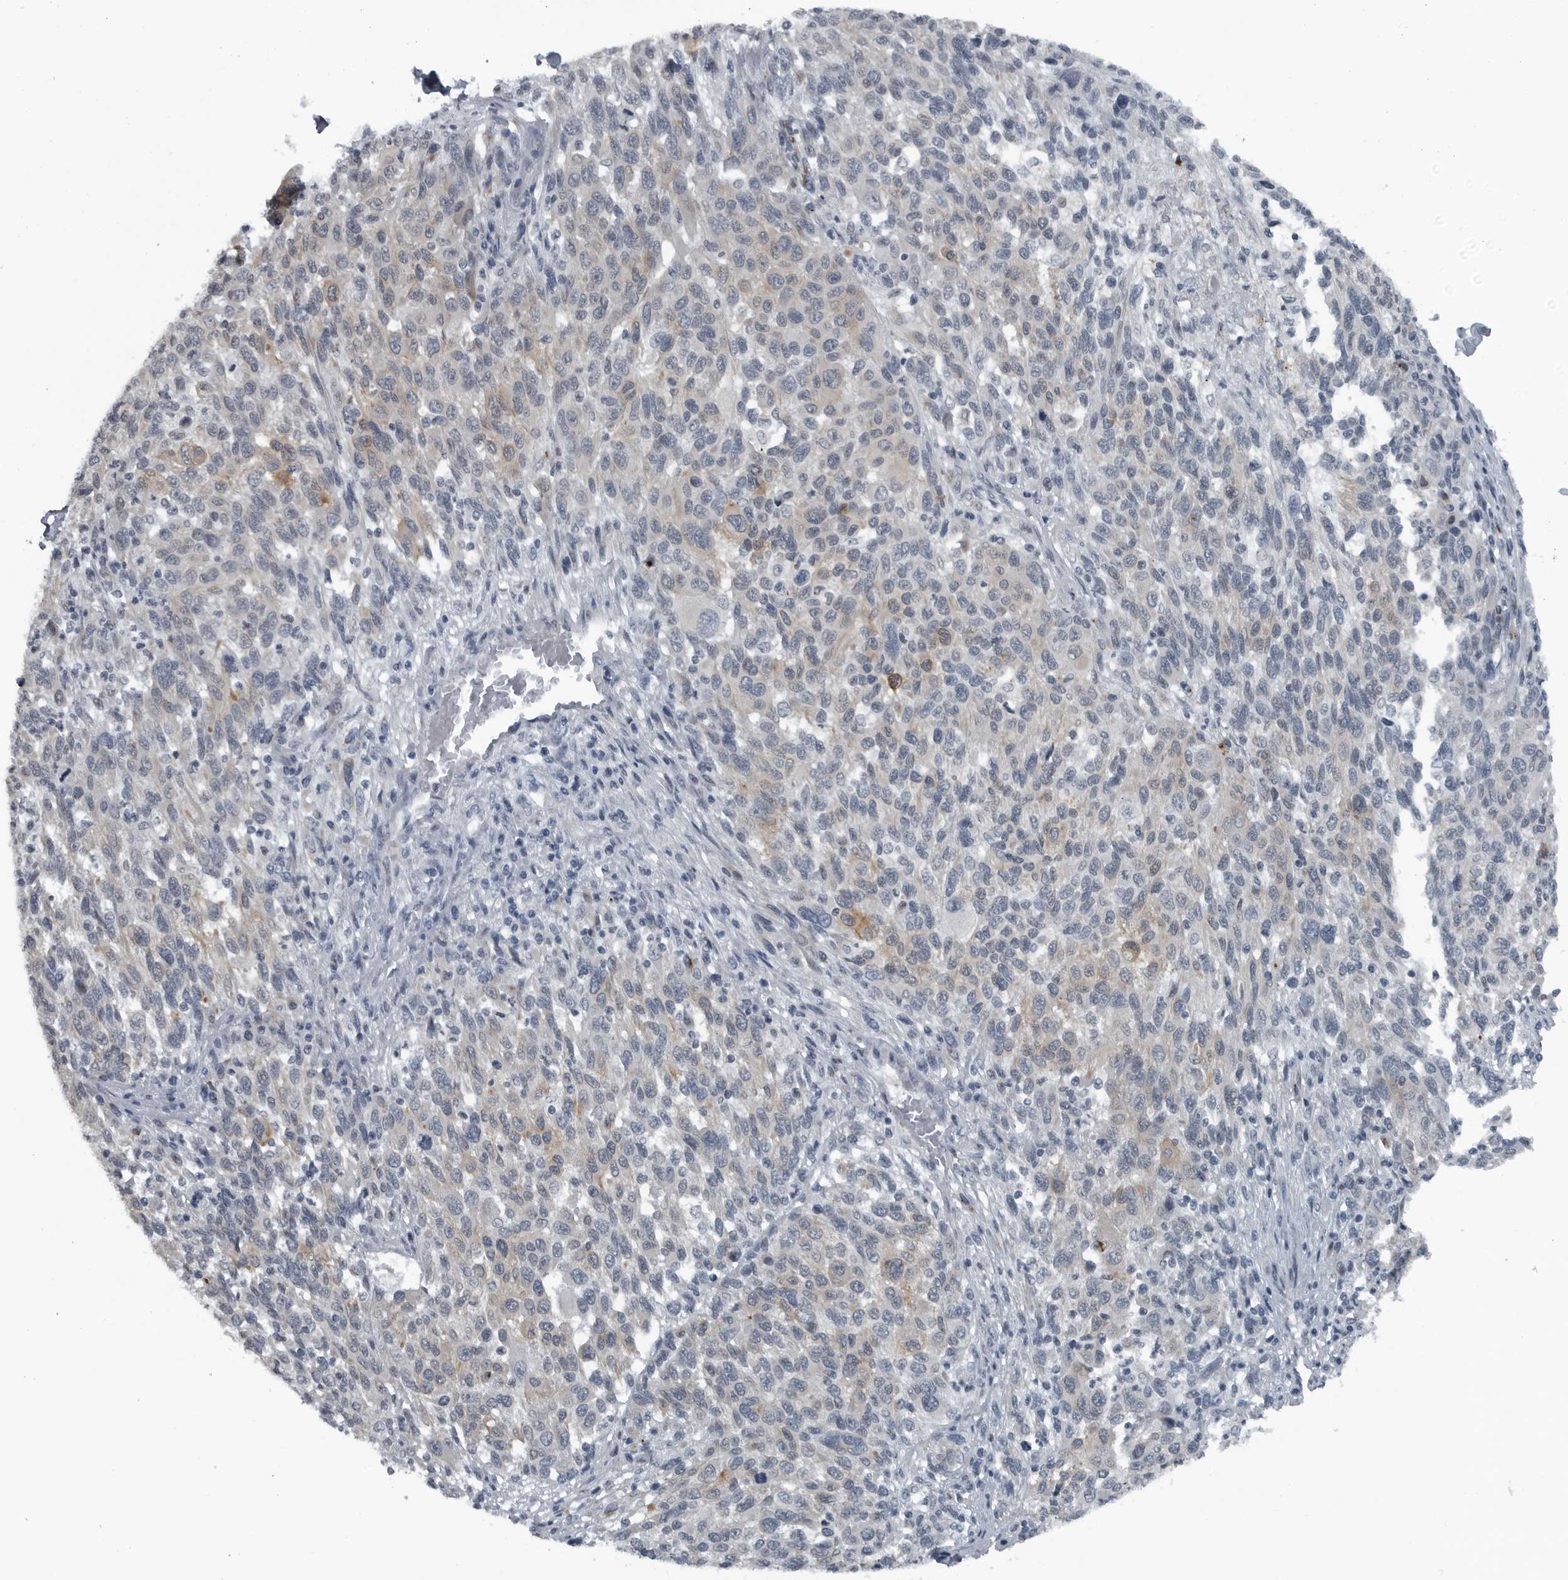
{"staining": {"intensity": "negative", "quantity": "none", "location": "none"}, "tissue": "melanoma", "cell_type": "Tumor cells", "image_type": "cancer", "snomed": [{"axis": "morphology", "description": "Malignant melanoma, Metastatic site"}, {"axis": "topography", "description": "Lymph node"}], "caption": "IHC micrograph of malignant melanoma (metastatic site) stained for a protein (brown), which shows no staining in tumor cells.", "gene": "GAK", "patient": {"sex": "male", "age": 61}}